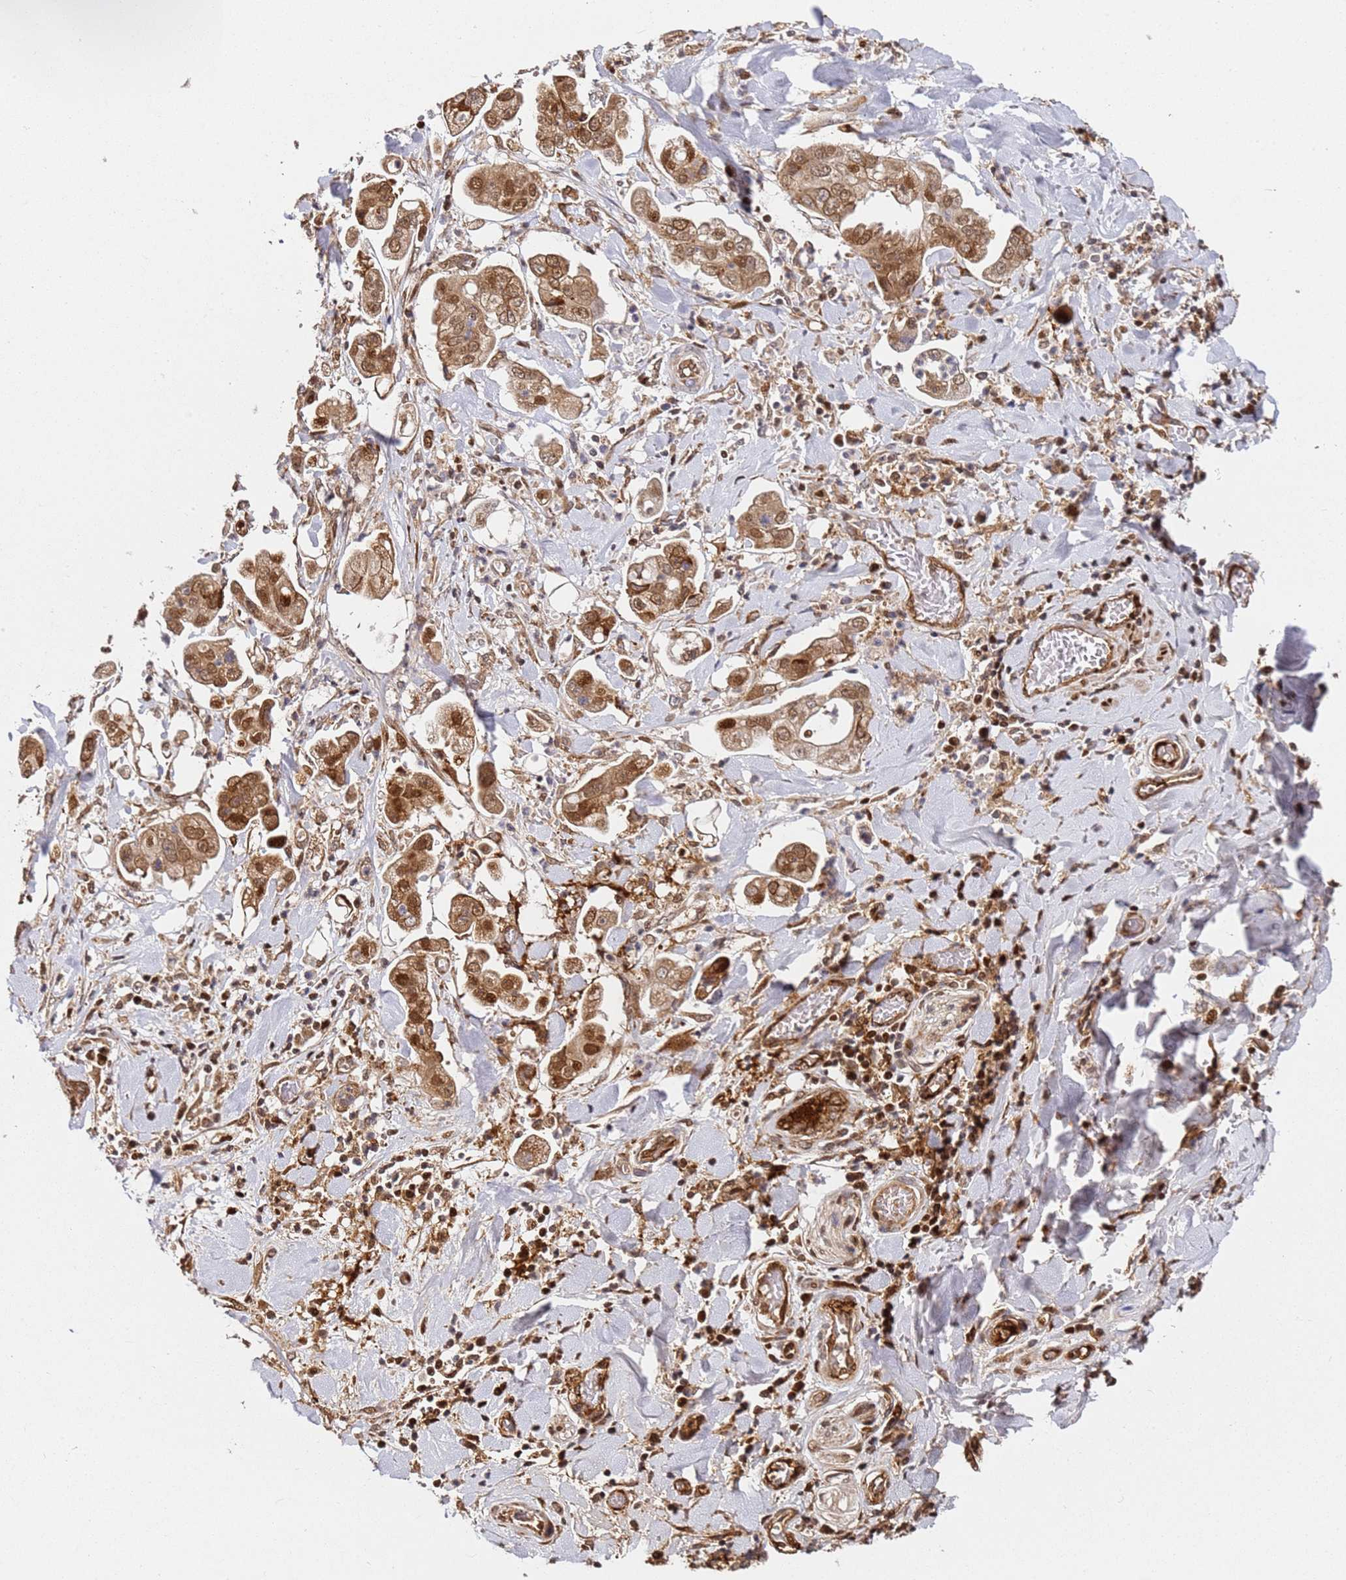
{"staining": {"intensity": "moderate", "quantity": ">75%", "location": "cytoplasmic/membranous,nuclear"}, "tissue": "stomach cancer", "cell_type": "Tumor cells", "image_type": "cancer", "snomed": [{"axis": "morphology", "description": "Adenocarcinoma, NOS"}, {"axis": "topography", "description": "Stomach"}], "caption": "Human stomach cancer stained with a brown dye reveals moderate cytoplasmic/membranous and nuclear positive positivity in approximately >75% of tumor cells.", "gene": "SMOX", "patient": {"sex": "male", "age": 62}}